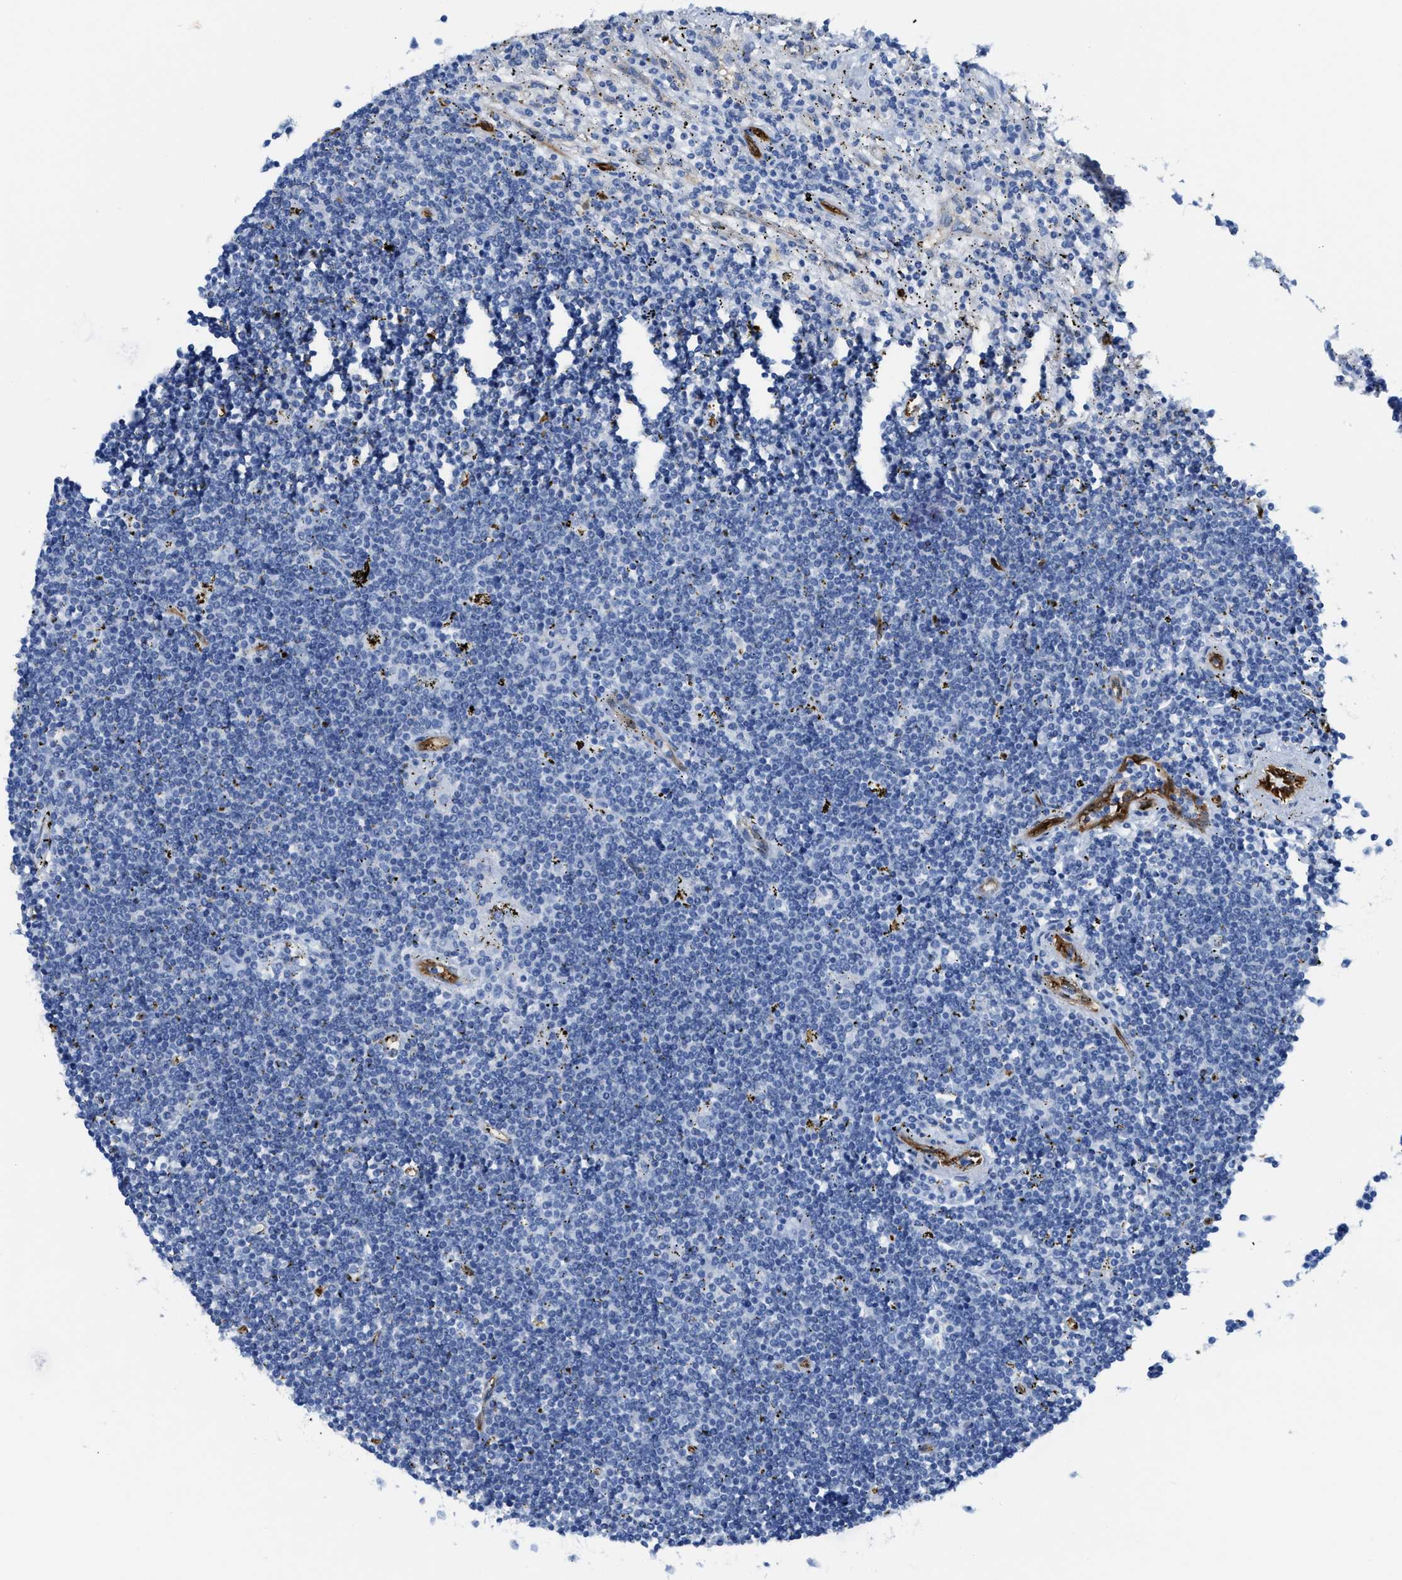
{"staining": {"intensity": "negative", "quantity": "none", "location": "none"}, "tissue": "lymphoma", "cell_type": "Tumor cells", "image_type": "cancer", "snomed": [{"axis": "morphology", "description": "Malignant lymphoma, non-Hodgkin's type, Low grade"}, {"axis": "topography", "description": "Spleen"}], "caption": "A micrograph of human low-grade malignant lymphoma, non-Hodgkin's type is negative for staining in tumor cells. The staining was performed using DAB to visualize the protein expression in brown, while the nuclei were stained in blue with hematoxylin (Magnification: 20x).", "gene": "ASS1", "patient": {"sex": "male", "age": 76}}